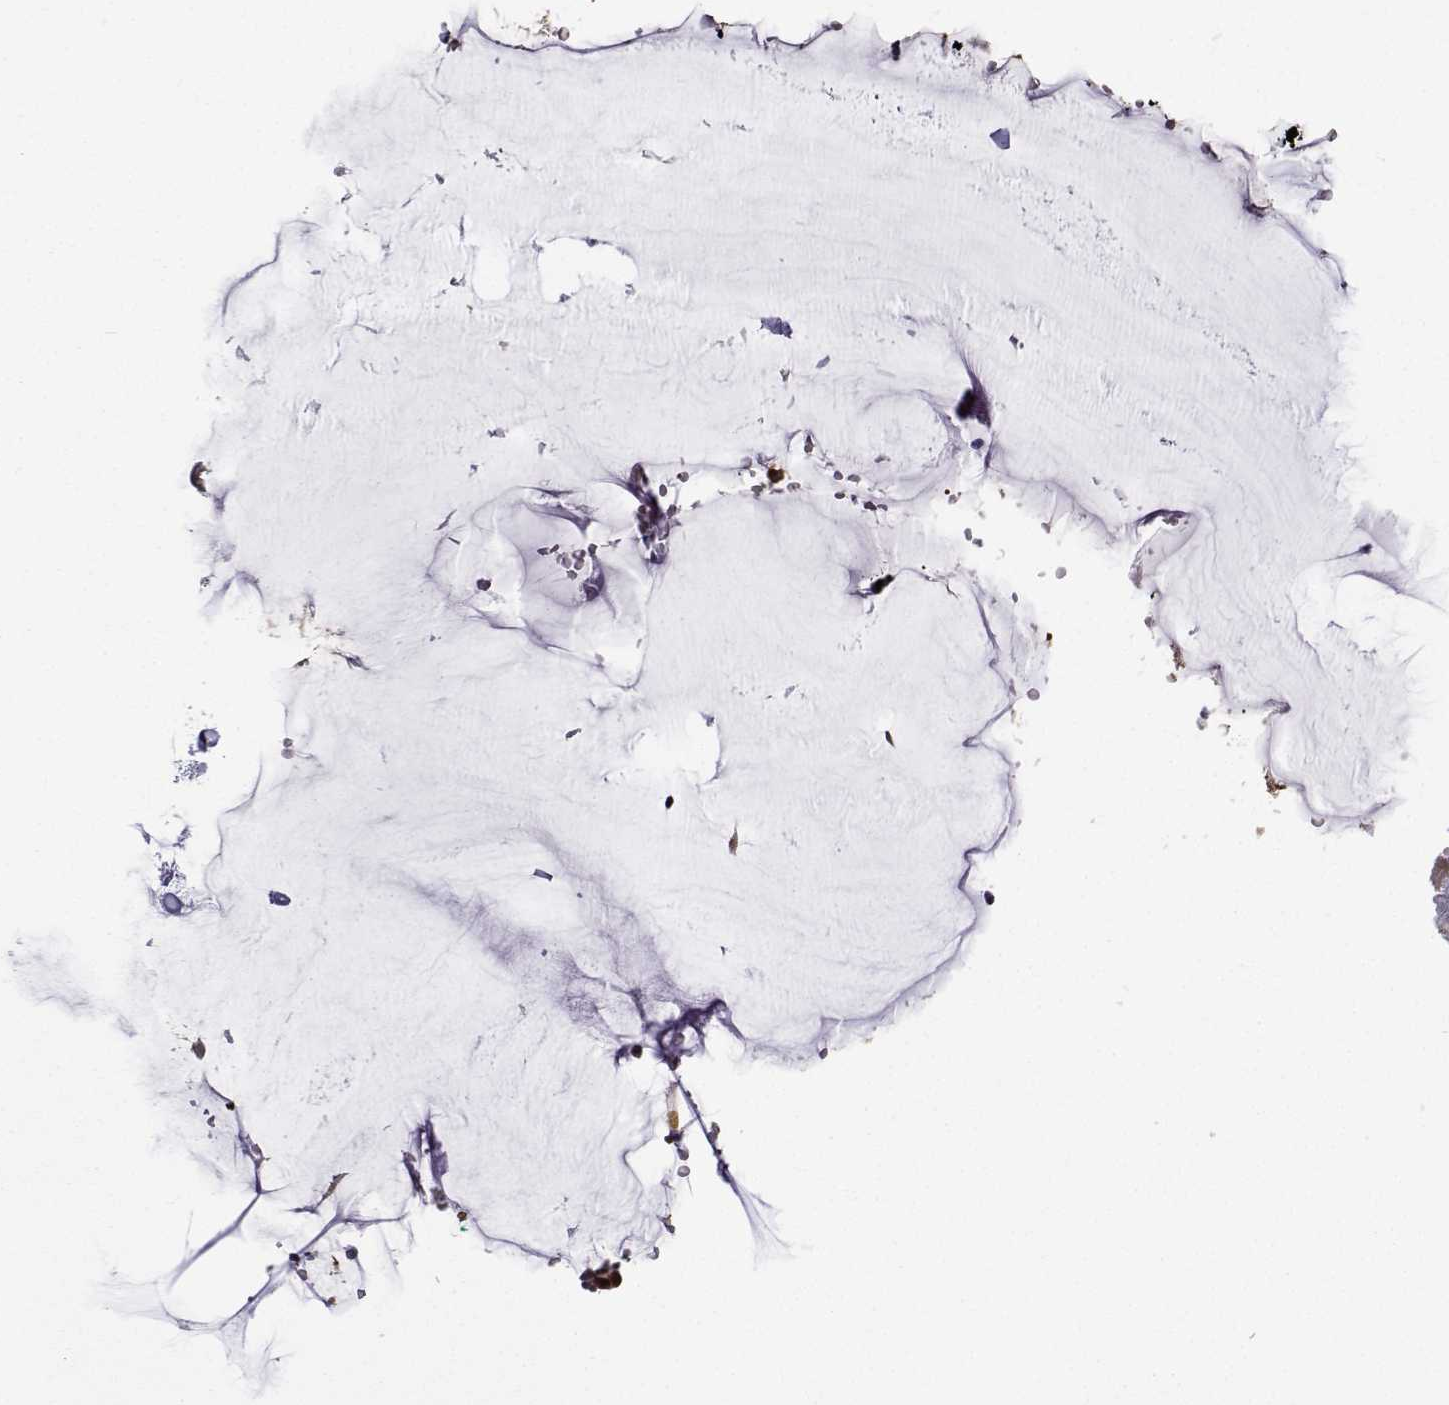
{"staining": {"intensity": "moderate", "quantity": ">75%", "location": "cytoplasmic/membranous"}, "tissue": "gallbladder", "cell_type": "Glandular cells", "image_type": "normal", "snomed": [{"axis": "morphology", "description": "Normal tissue, NOS"}, {"axis": "topography", "description": "Gallbladder"}], "caption": "Immunohistochemical staining of unremarkable gallbladder exhibits >75% levels of moderate cytoplasmic/membranous protein expression in approximately >75% of glandular cells. The staining was performed using DAB (3,3'-diaminobenzidine) to visualize the protein expression in brown, while the nuclei were stained in blue with hematoxylin (Magnification: 20x).", "gene": "PHGDH", "patient": {"sex": "female", "age": 63}}